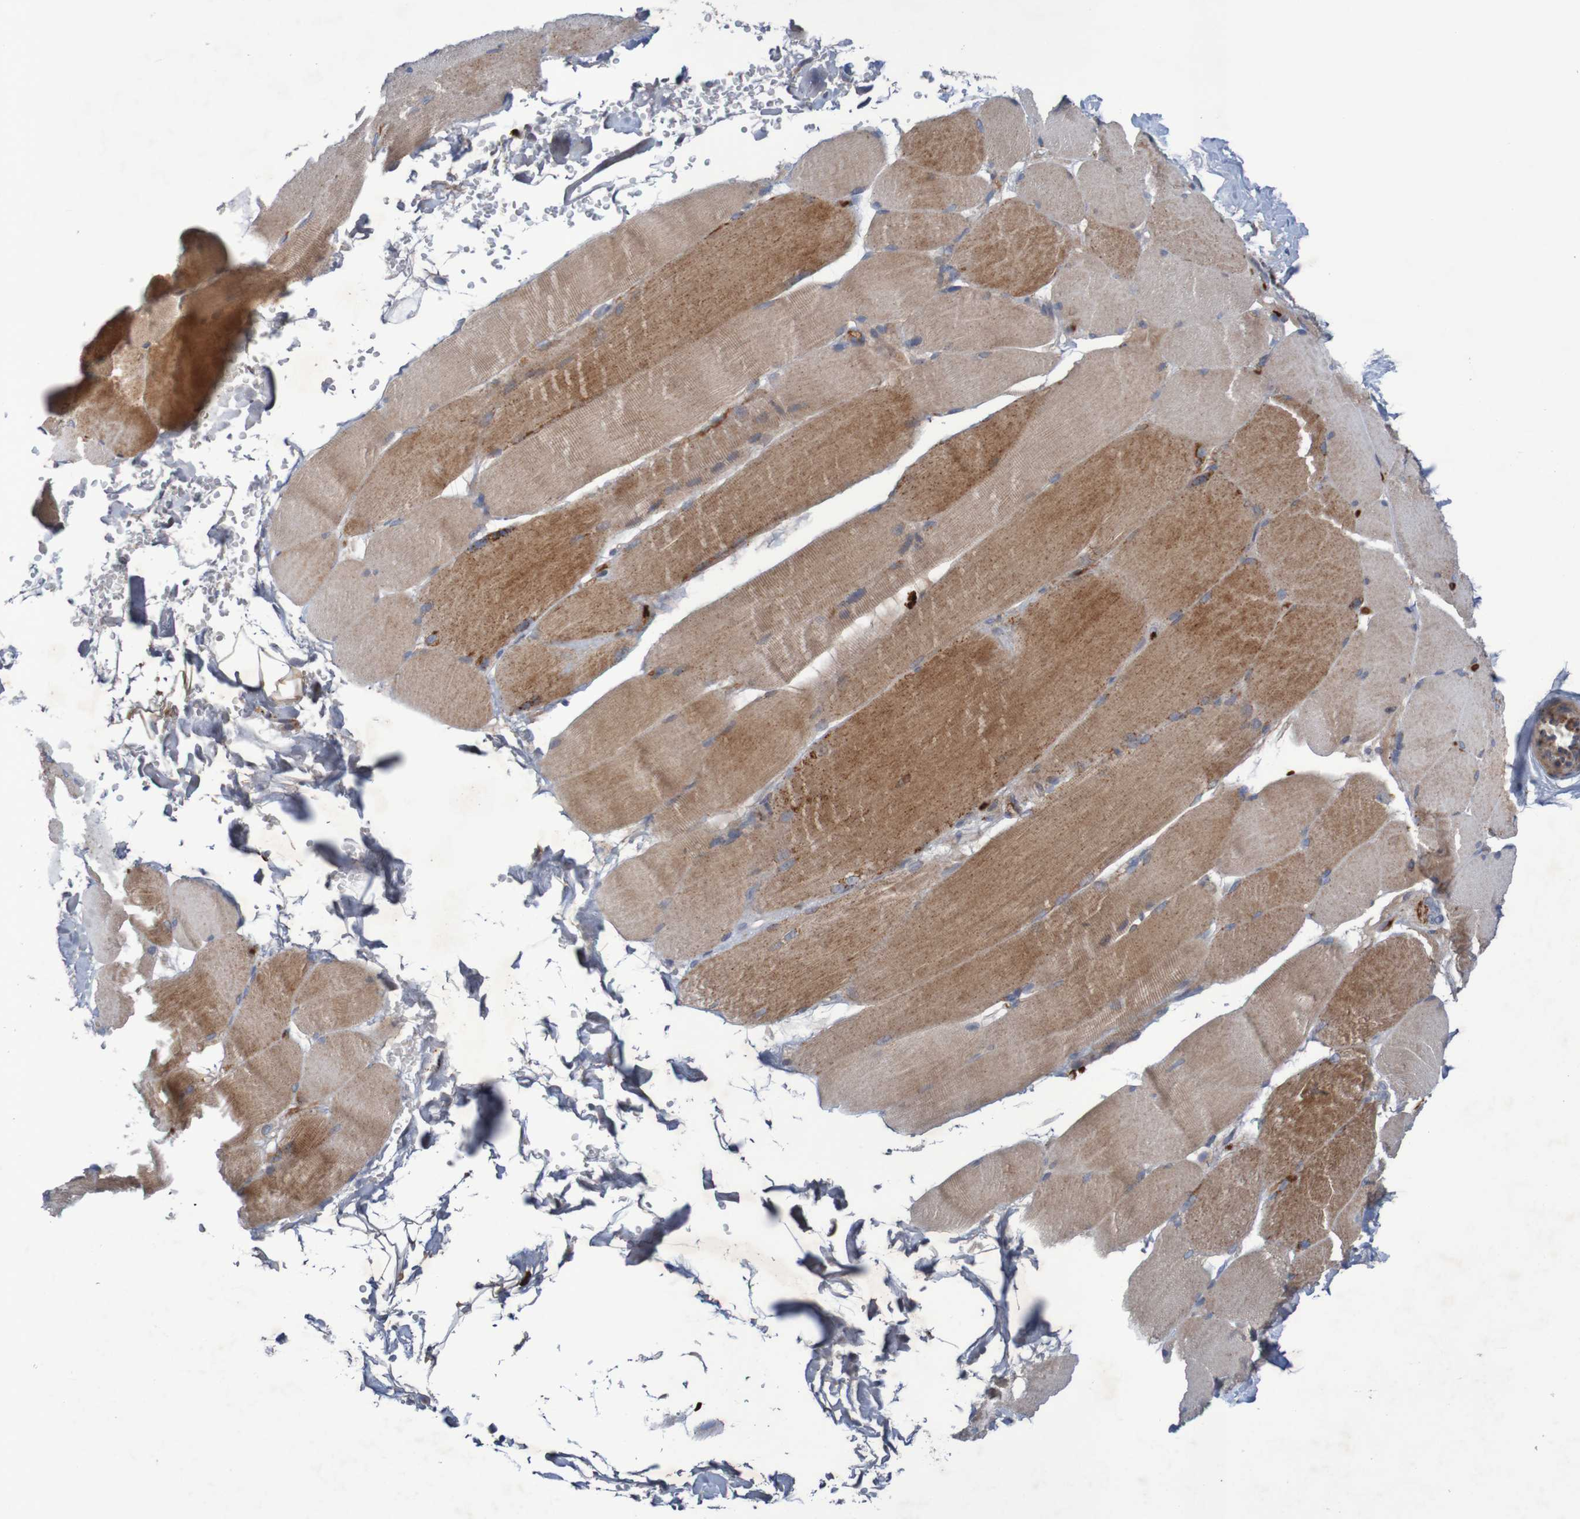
{"staining": {"intensity": "moderate", "quantity": ">75%", "location": "cytoplasmic/membranous"}, "tissue": "skeletal muscle", "cell_type": "Myocytes", "image_type": "normal", "snomed": [{"axis": "morphology", "description": "Normal tissue, NOS"}, {"axis": "topography", "description": "Skin"}, {"axis": "topography", "description": "Skeletal muscle"}], "caption": "Protein expression analysis of unremarkable human skeletal muscle reveals moderate cytoplasmic/membranous staining in approximately >75% of myocytes.", "gene": "ANGPT4", "patient": {"sex": "male", "age": 83}}